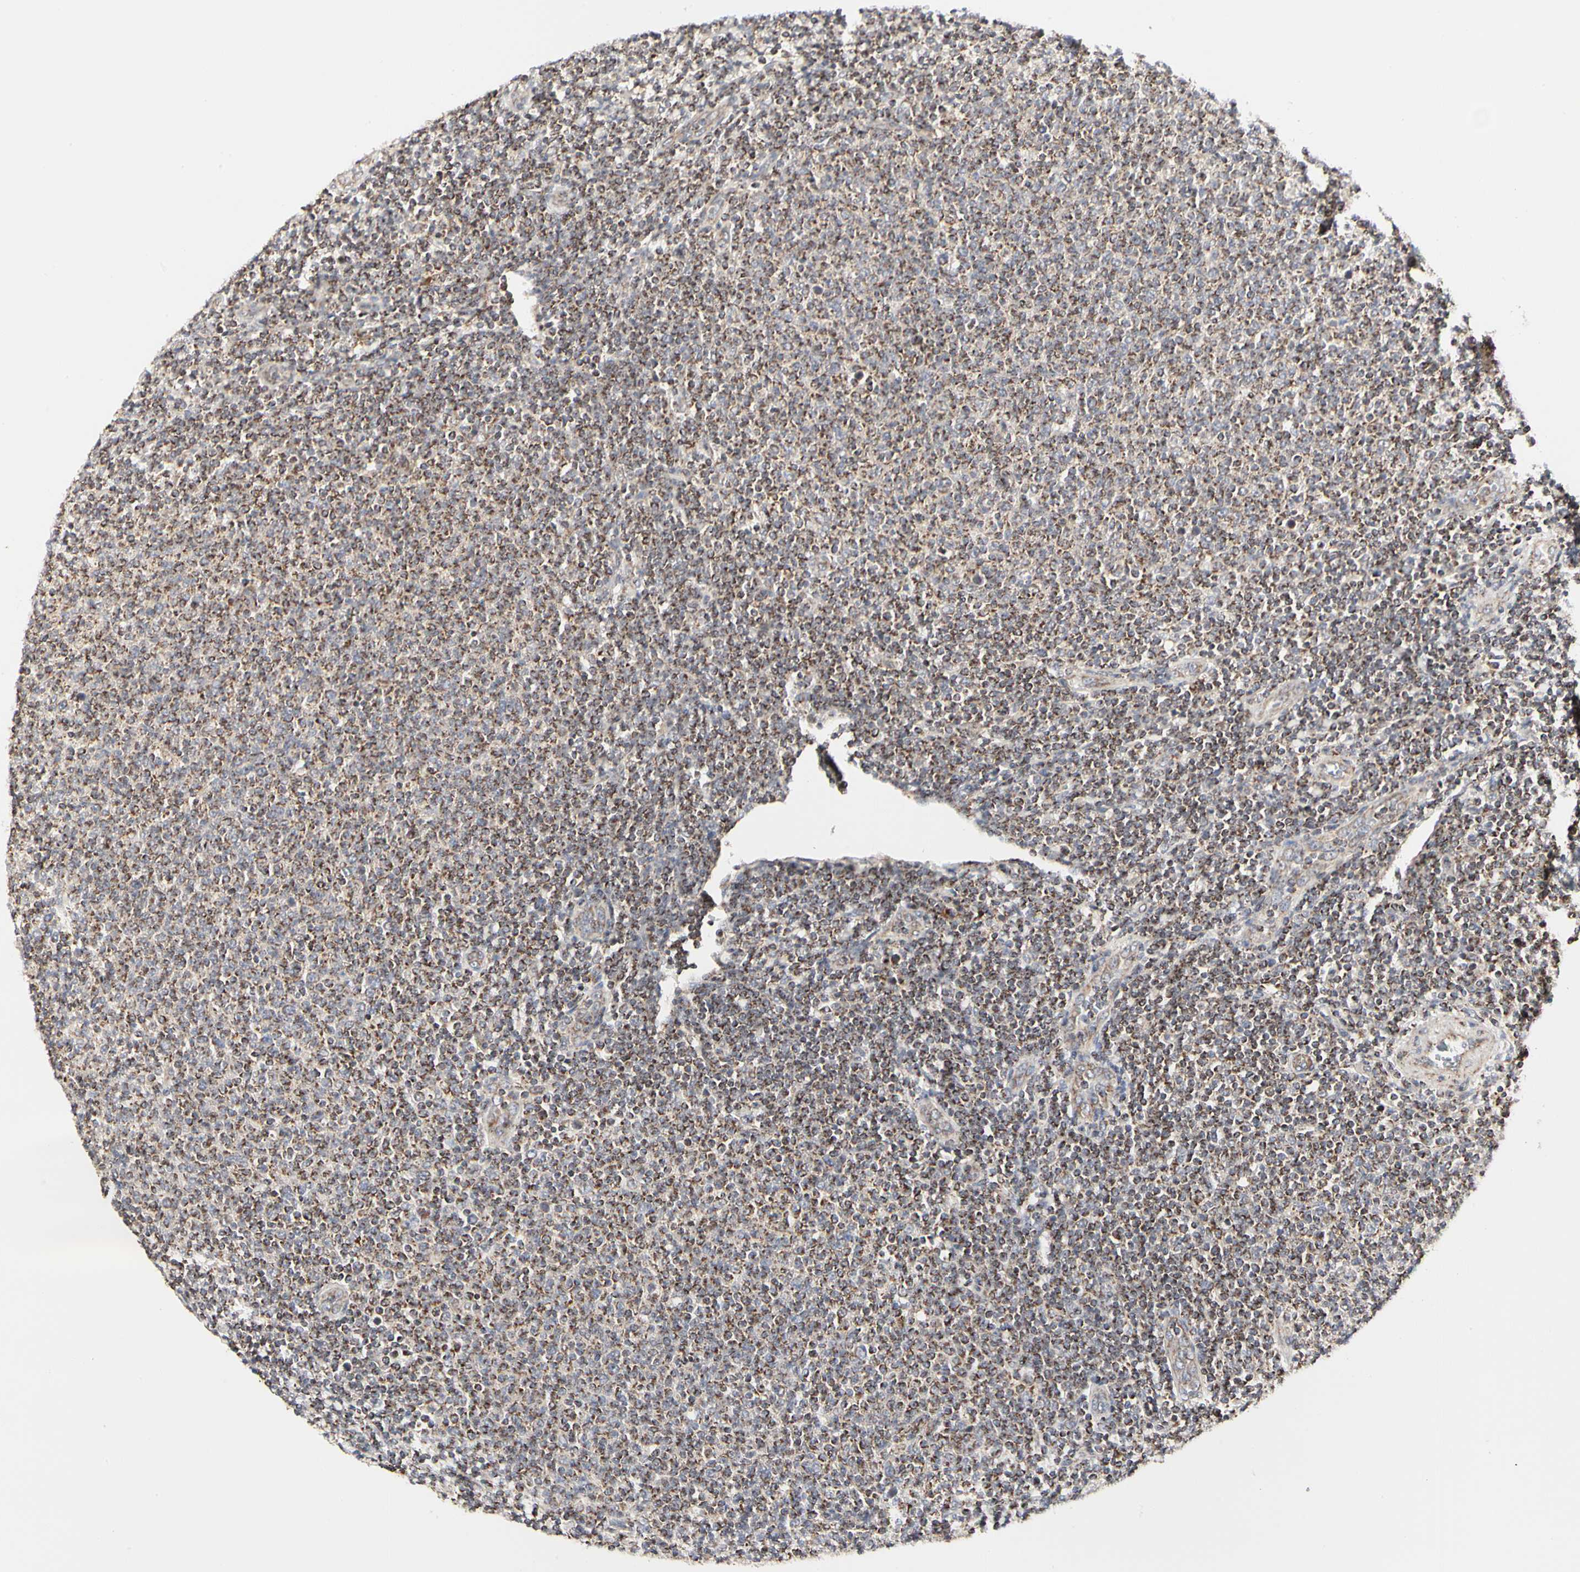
{"staining": {"intensity": "moderate", "quantity": ">75%", "location": "cytoplasmic/membranous"}, "tissue": "lymphoma", "cell_type": "Tumor cells", "image_type": "cancer", "snomed": [{"axis": "morphology", "description": "Malignant lymphoma, non-Hodgkin's type, Low grade"}, {"axis": "topography", "description": "Lymph node"}], "caption": "Immunohistochemistry micrograph of neoplastic tissue: human malignant lymphoma, non-Hodgkin's type (low-grade) stained using immunohistochemistry (IHC) displays medium levels of moderate protein expression localized specifically in the cytoplasmic/membranous of tumor cells, appearing as a cytoplasmic/membranous brown color.", "gene": "TSKU", "patient": {"sex": "male", "age": 66}}